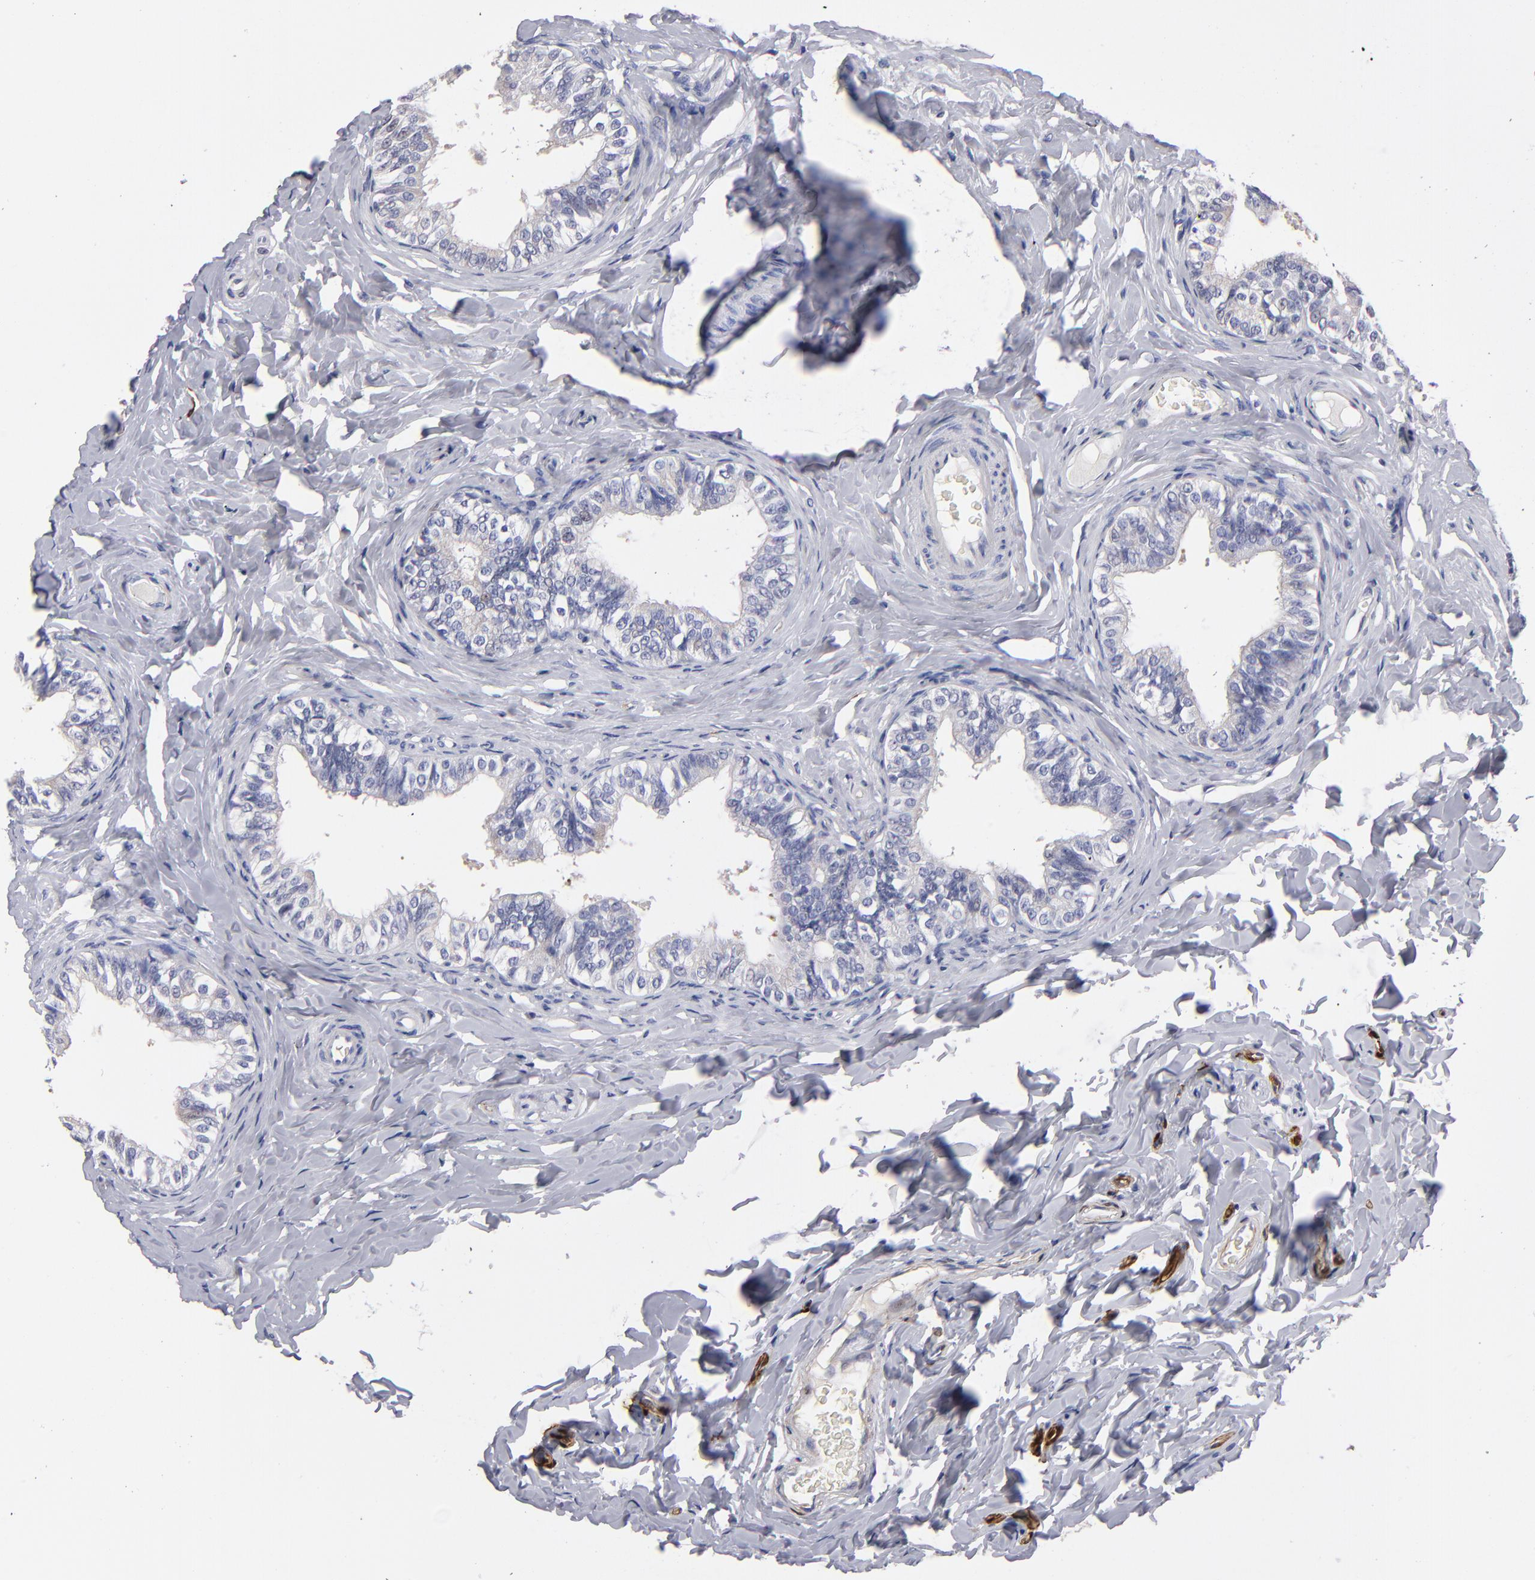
{"staining": {"intensity": "weak", "quantity": "<25%", "location": "cytoplasmic/membranous"}, "tissue": "epididymis", "cell_type": "Glandular cells", "image_type": "normal", "snomed": [{"axis": "morphology", "description": "Normal tissue, NOS"}, {"axis": "topography", "description": "Soft tissue"}, {"axis": "topography", "description": "Epididymis"}], "caption": "IHC image of normal human epididymis stained for a protein (brown), which shows no staining in glandular cells.", "gene": "FABP4", "patient": {"sex": "male", "age": 26}}